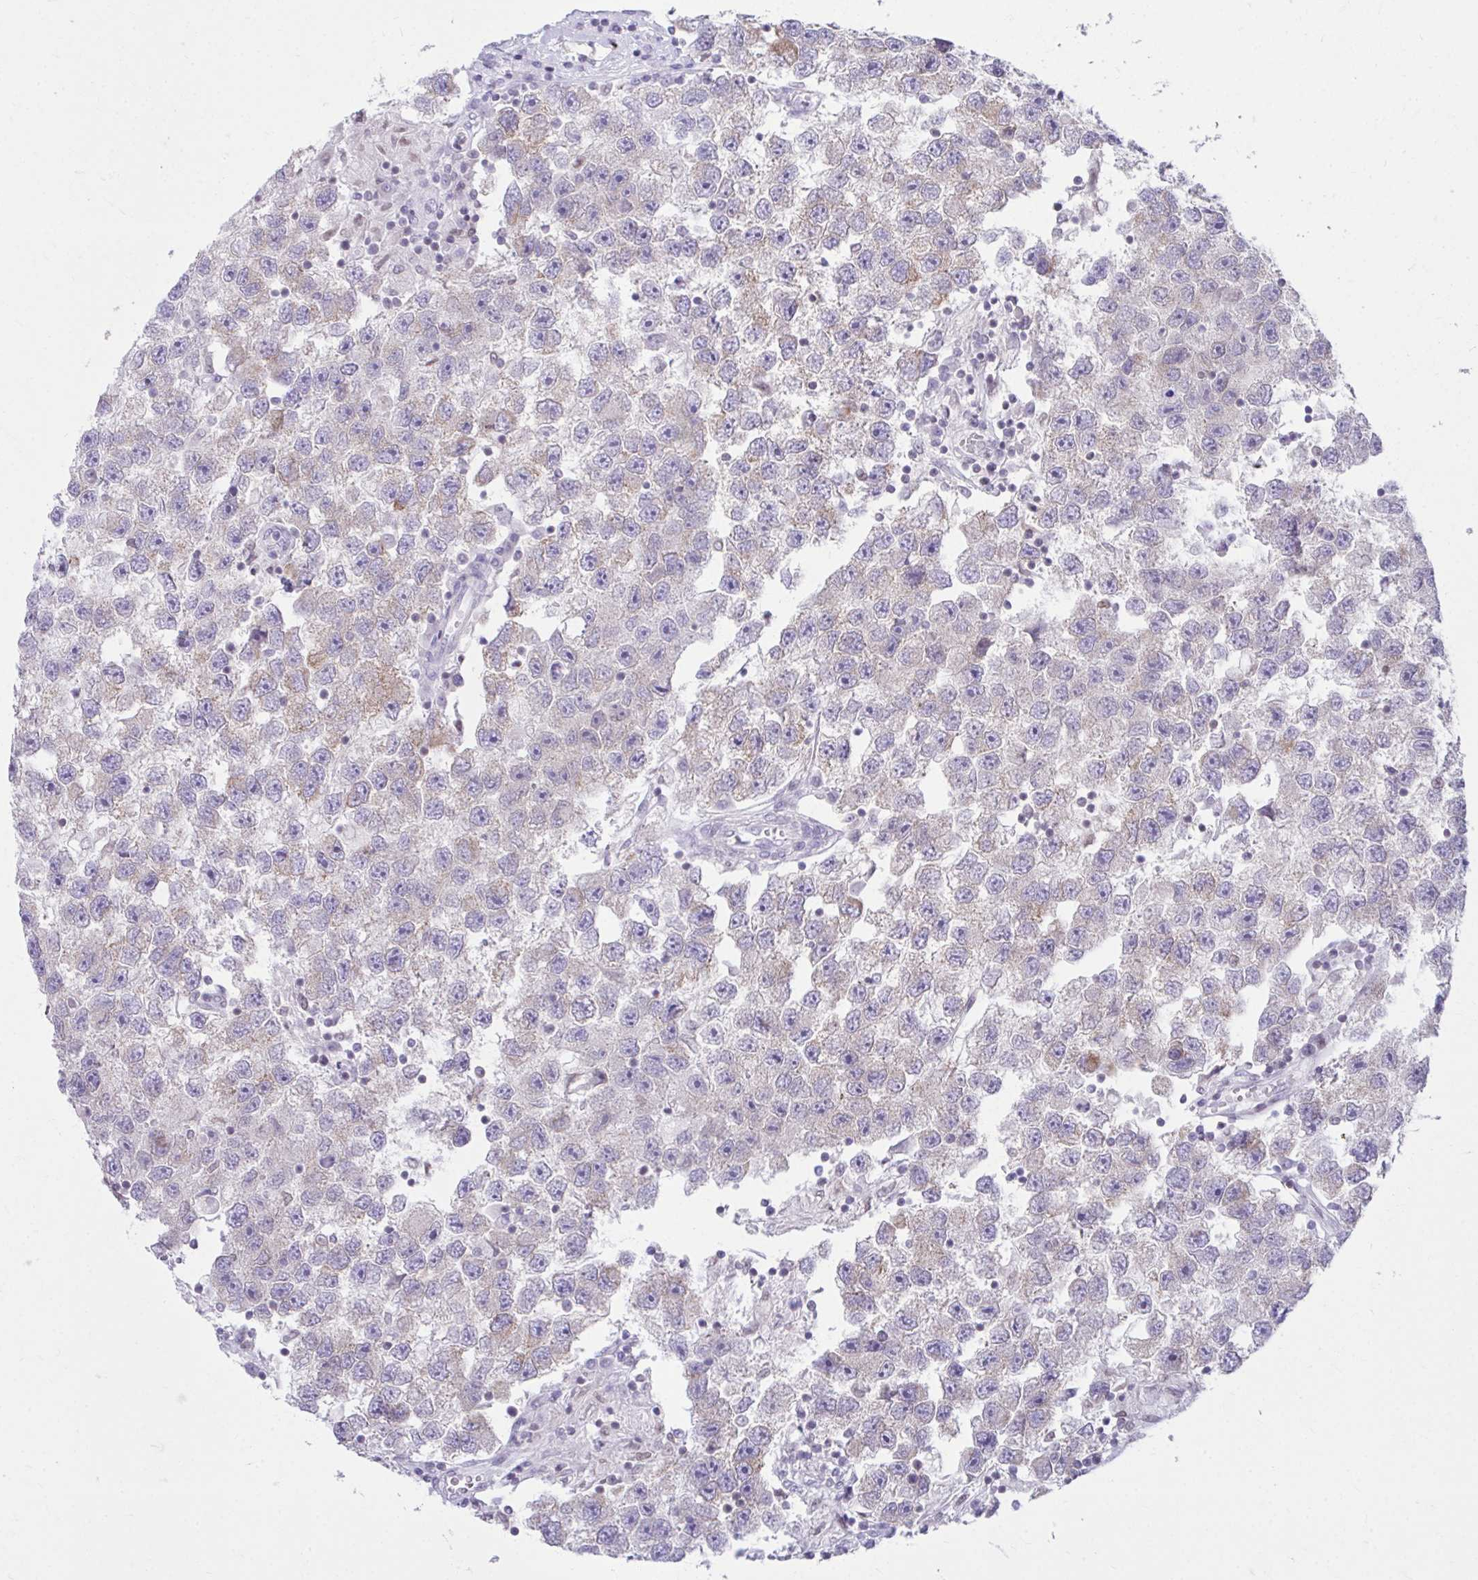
{"staining": {"intensity": "weak", "quantity": "<25%", "location": "cytoplasmic/membranous"}, "tissue": "testis cancer", "cell_type": "Tumor cells", "image_type": "cancer", "snomed": [{"axis": "morphology", "description": "Seminoma, NOS"}, {"axis": "topography", "description": "Testis"}], "caption": "Immunohistochemical staining of testis cancer reveals no significant staining in tumor cells.", "gene": "OR7A5", "patient": {"sex": "male", "age": 26}}